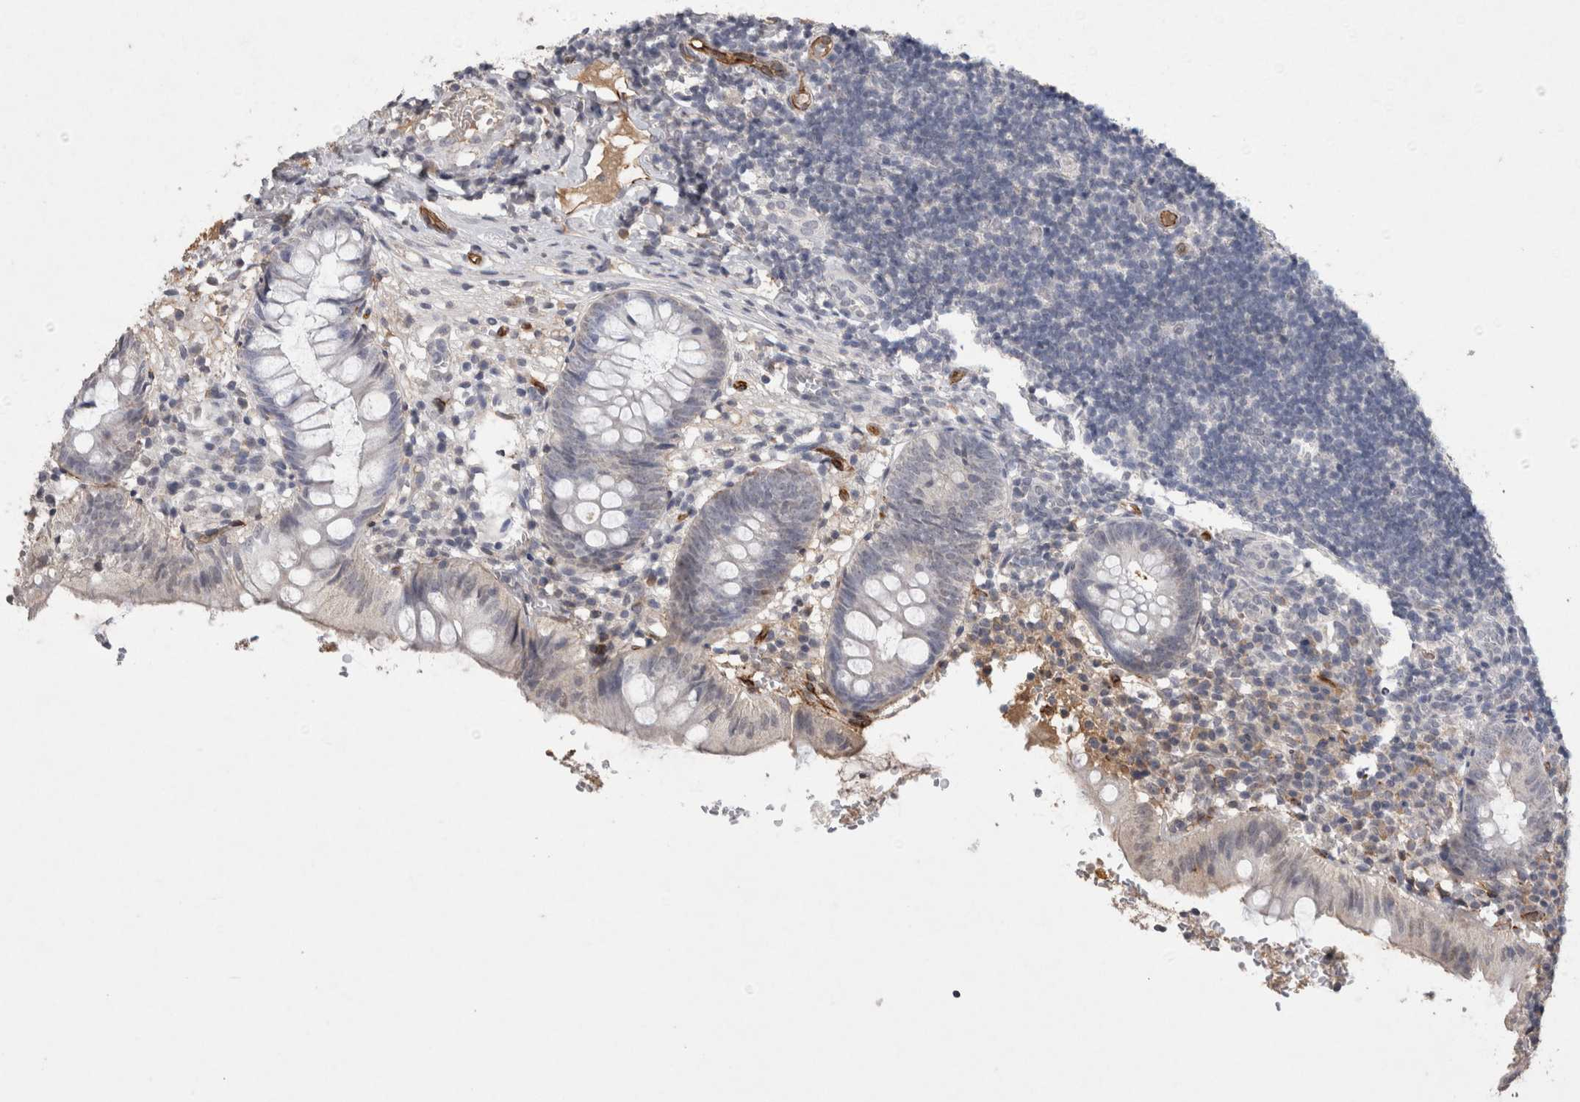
{"staining": {"intensity": "negative", "quantity": "none", "location": "none"}, "tissue": "appendix", "cell_type": "Glandular cells", "image_type": "normal", "snomed": [{"axis": "morphology", "description": "Normal tissue, NOS"}, {"axis": "topography", "description": "Appendix"}], "caption": "This micrograph is of normal appendix stained with IHC to label a protein in brown with the nuclei are counter-stained blue. There is no positivity in glandular cells.", "gene": "CDH13", "patient": {"sex": "male", "age": 8}}